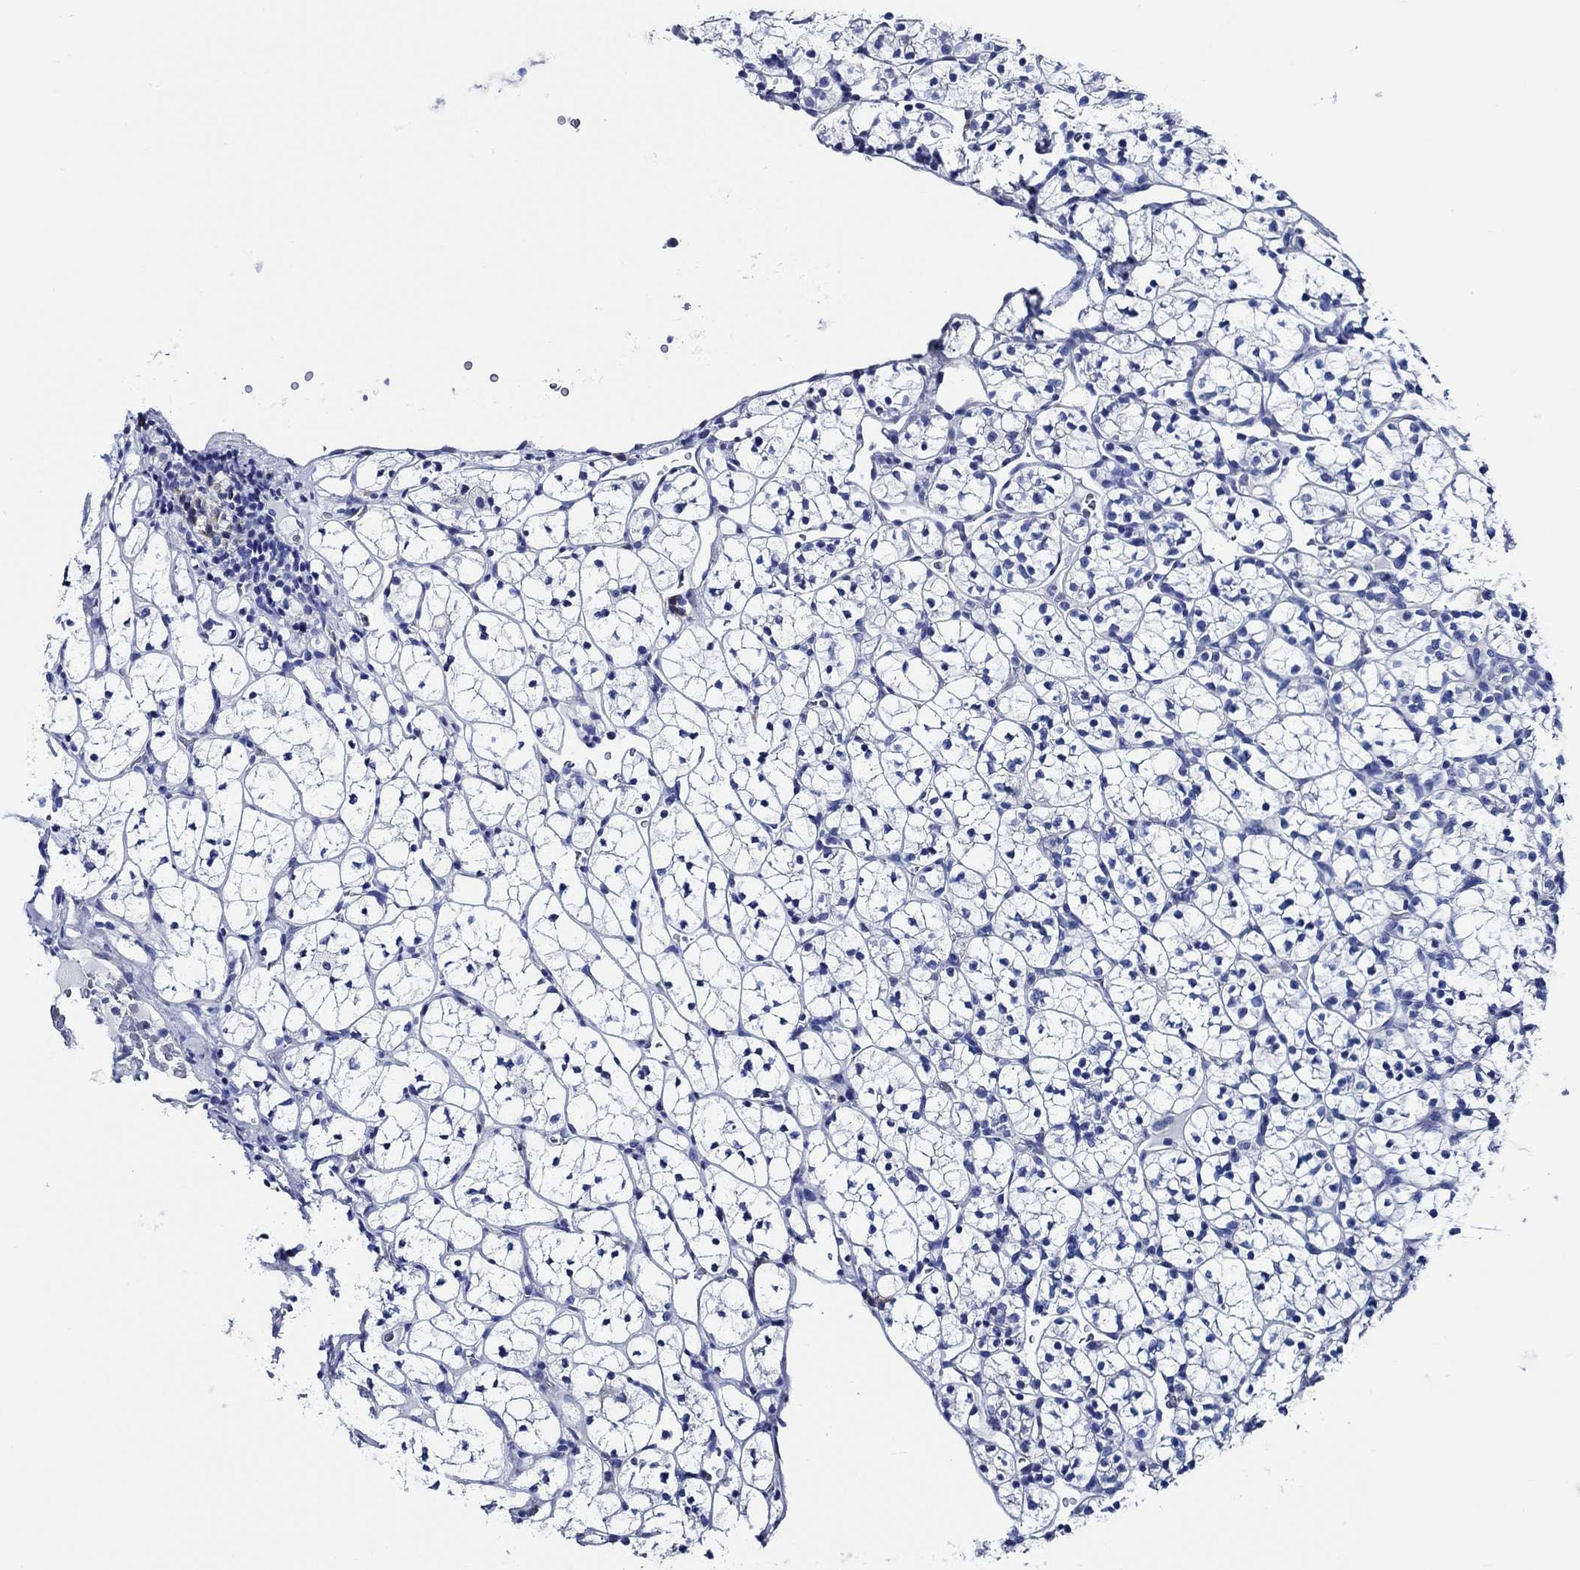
{"staining": {"intensity": "negative", "quantity": "none", "location": "none"}, "tissue": "renal cancer", "cell_type": "Tumor cells", "image_type": "cancer", "snomed": [{"axis": "morphology", "description": "Adenocarcinoma, NOS"}, {"axis": "topography", "description": "Kidney"}], "caption": "An immunohistochemistry photomicrograph of renal adenocarcinoma is shown. There is no staining in tumor cells of renal adenocarcinoma.", "gene": "WDR62", "patient": {"sex": "female", "age": 89}}